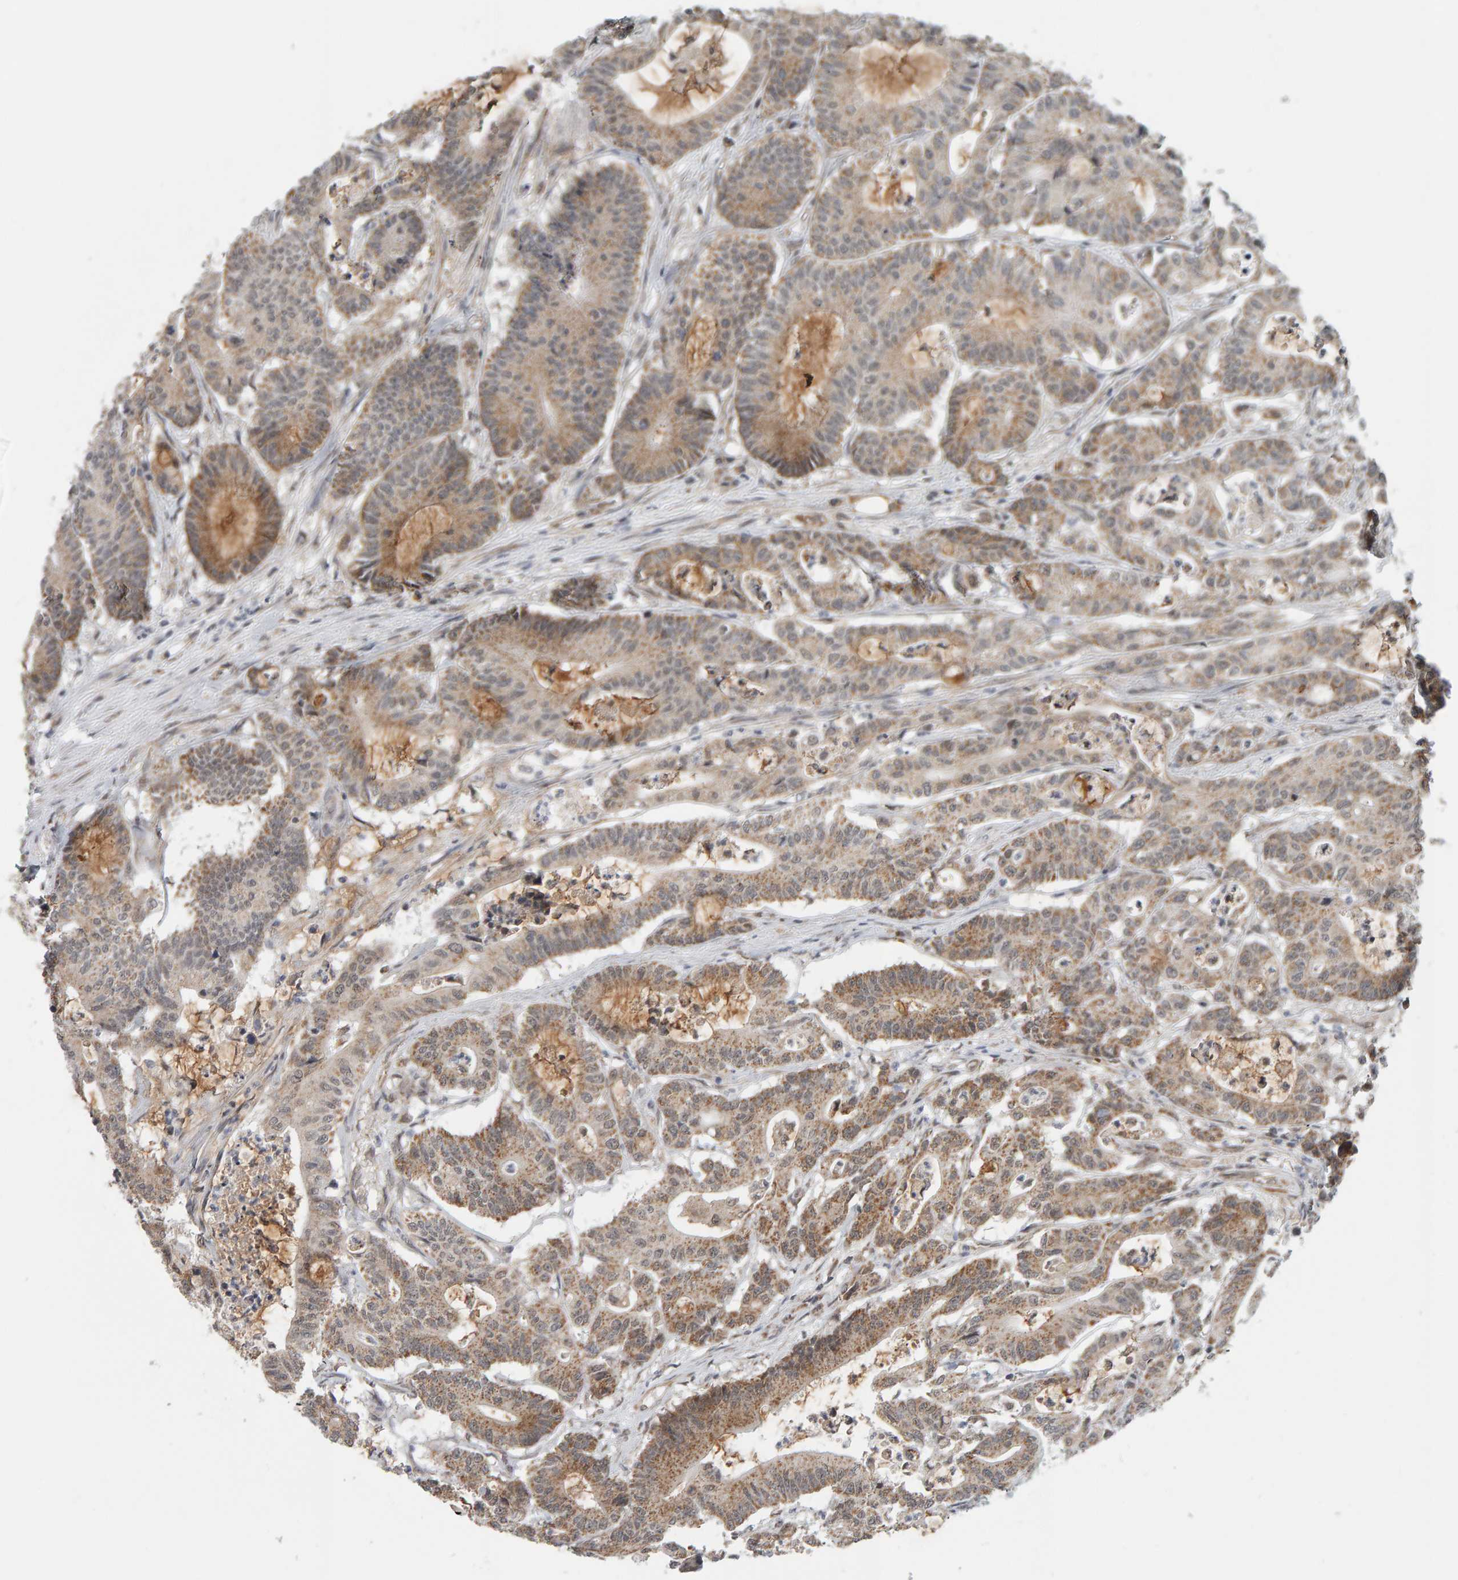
{"staining": {"intensity": "moderate", "quantity": ">75%", "location": "cytoplasmic/membranous"}, "tissue": "colorectal cancer", "cell_type": "Tumor cells", "image_type": "cancer", "snomed": [{"axis": "morphology", "description": "Adenocarcinoma, NOS"}, {"axis": "topography", "description": "Colon"}], "caption": "Immunohistochemistry (IHC) (DAB (3,3'-diaminobenzidine)) staining of adenocarcinoma (colorectal) displays moderate cytoplasmic/membranous protein staining in about >75% of tumor cells.", "gene": "DAP3", "patient": {"sex": "female", "age": 84}}